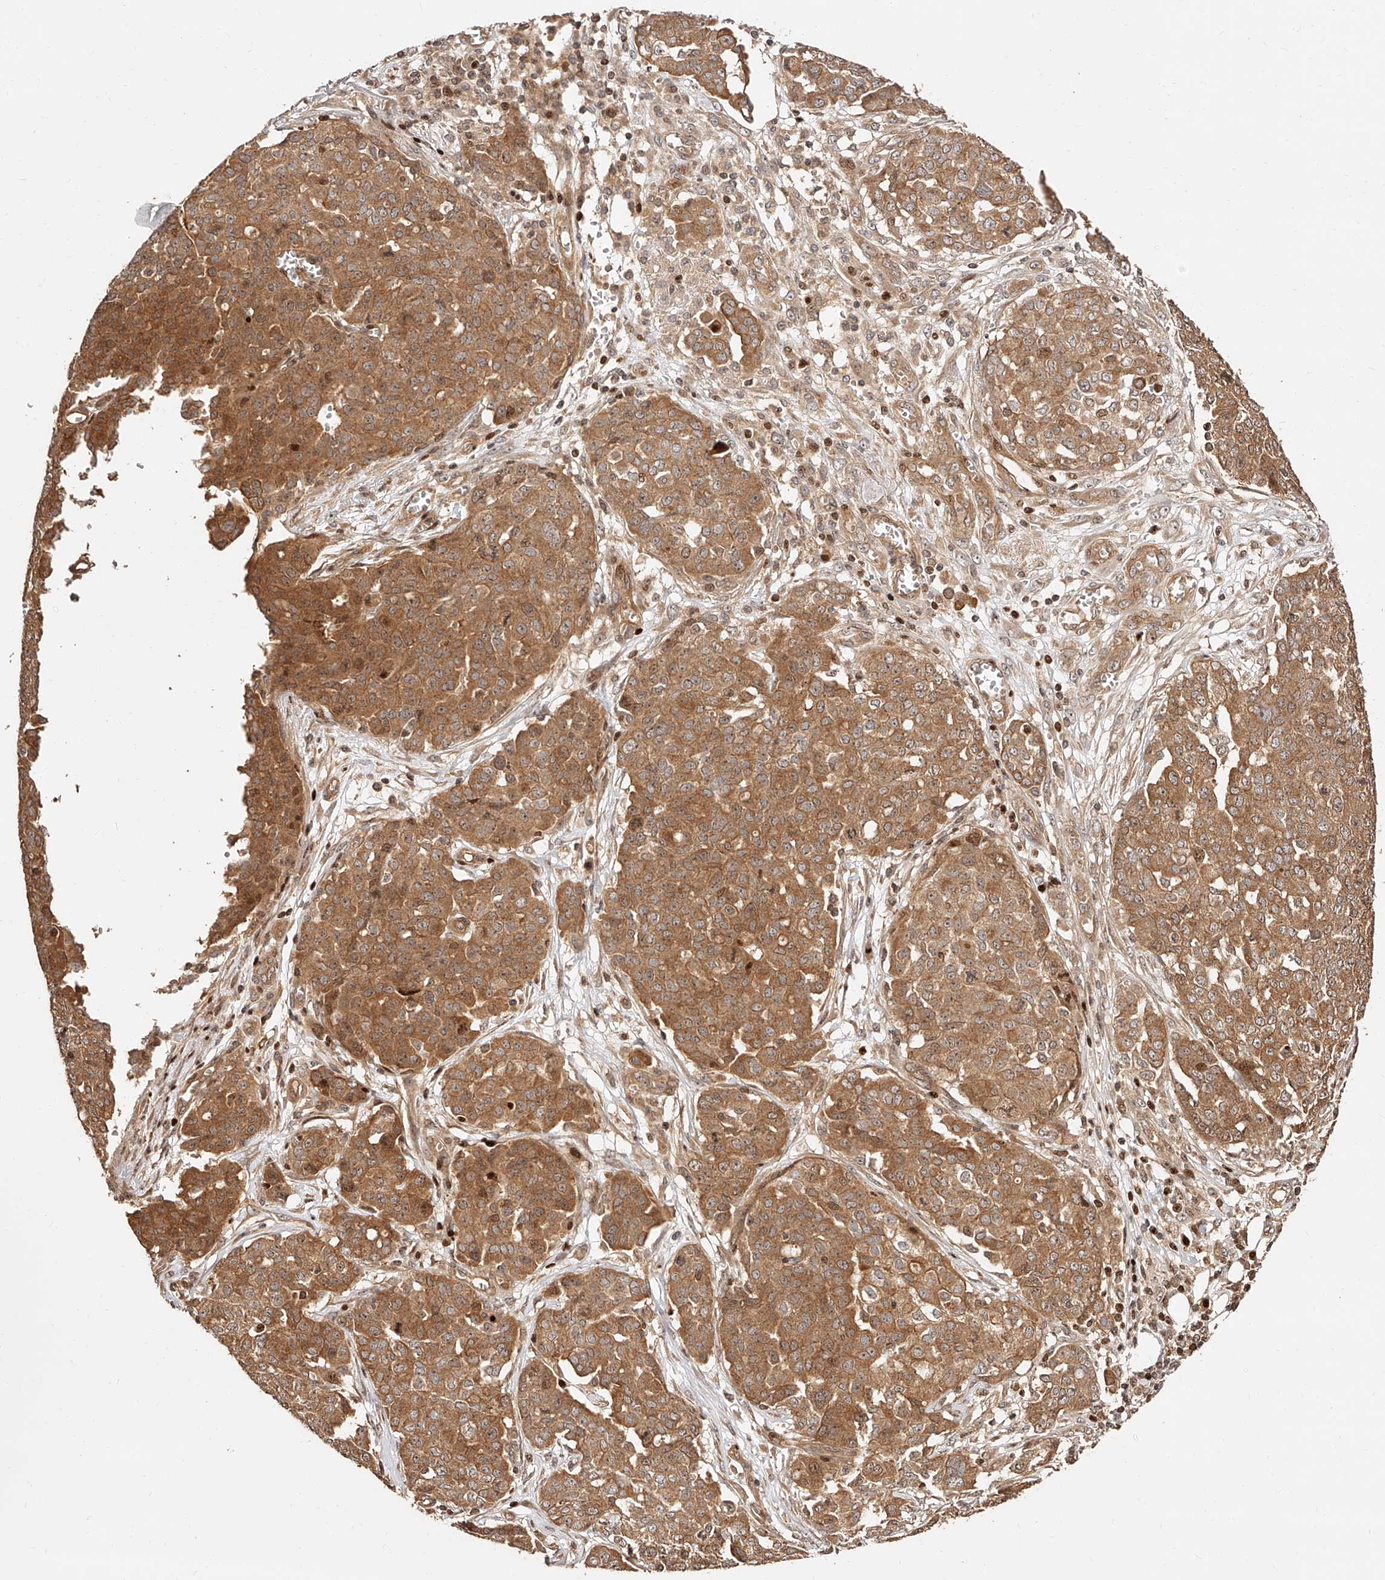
{"staining": {"intensity": "moderate", "quantity": ">75%", "location": "cytoplasmic/membranous,nuclear"}, "tissue": "ovarian cancer", "cell_type": "Tumor cells", "image_type": "cancer", "snomed": [{"axis": "morphology", "description": "Cystadenocarcinoma, serous, NOS"}, {"axis": "topography", "description": "Soft tissue"}, {"axis": "topography", "description": "Ovary"}], "caption": "Serous cystadenocarcinoma (ovarian) tissue displays moderate cytoplasmic/membranous and nuclear positivity in approximately >75% of tumor cells", "gene": "PFDN2", "patient": {"sex": "female", "age": 57}}